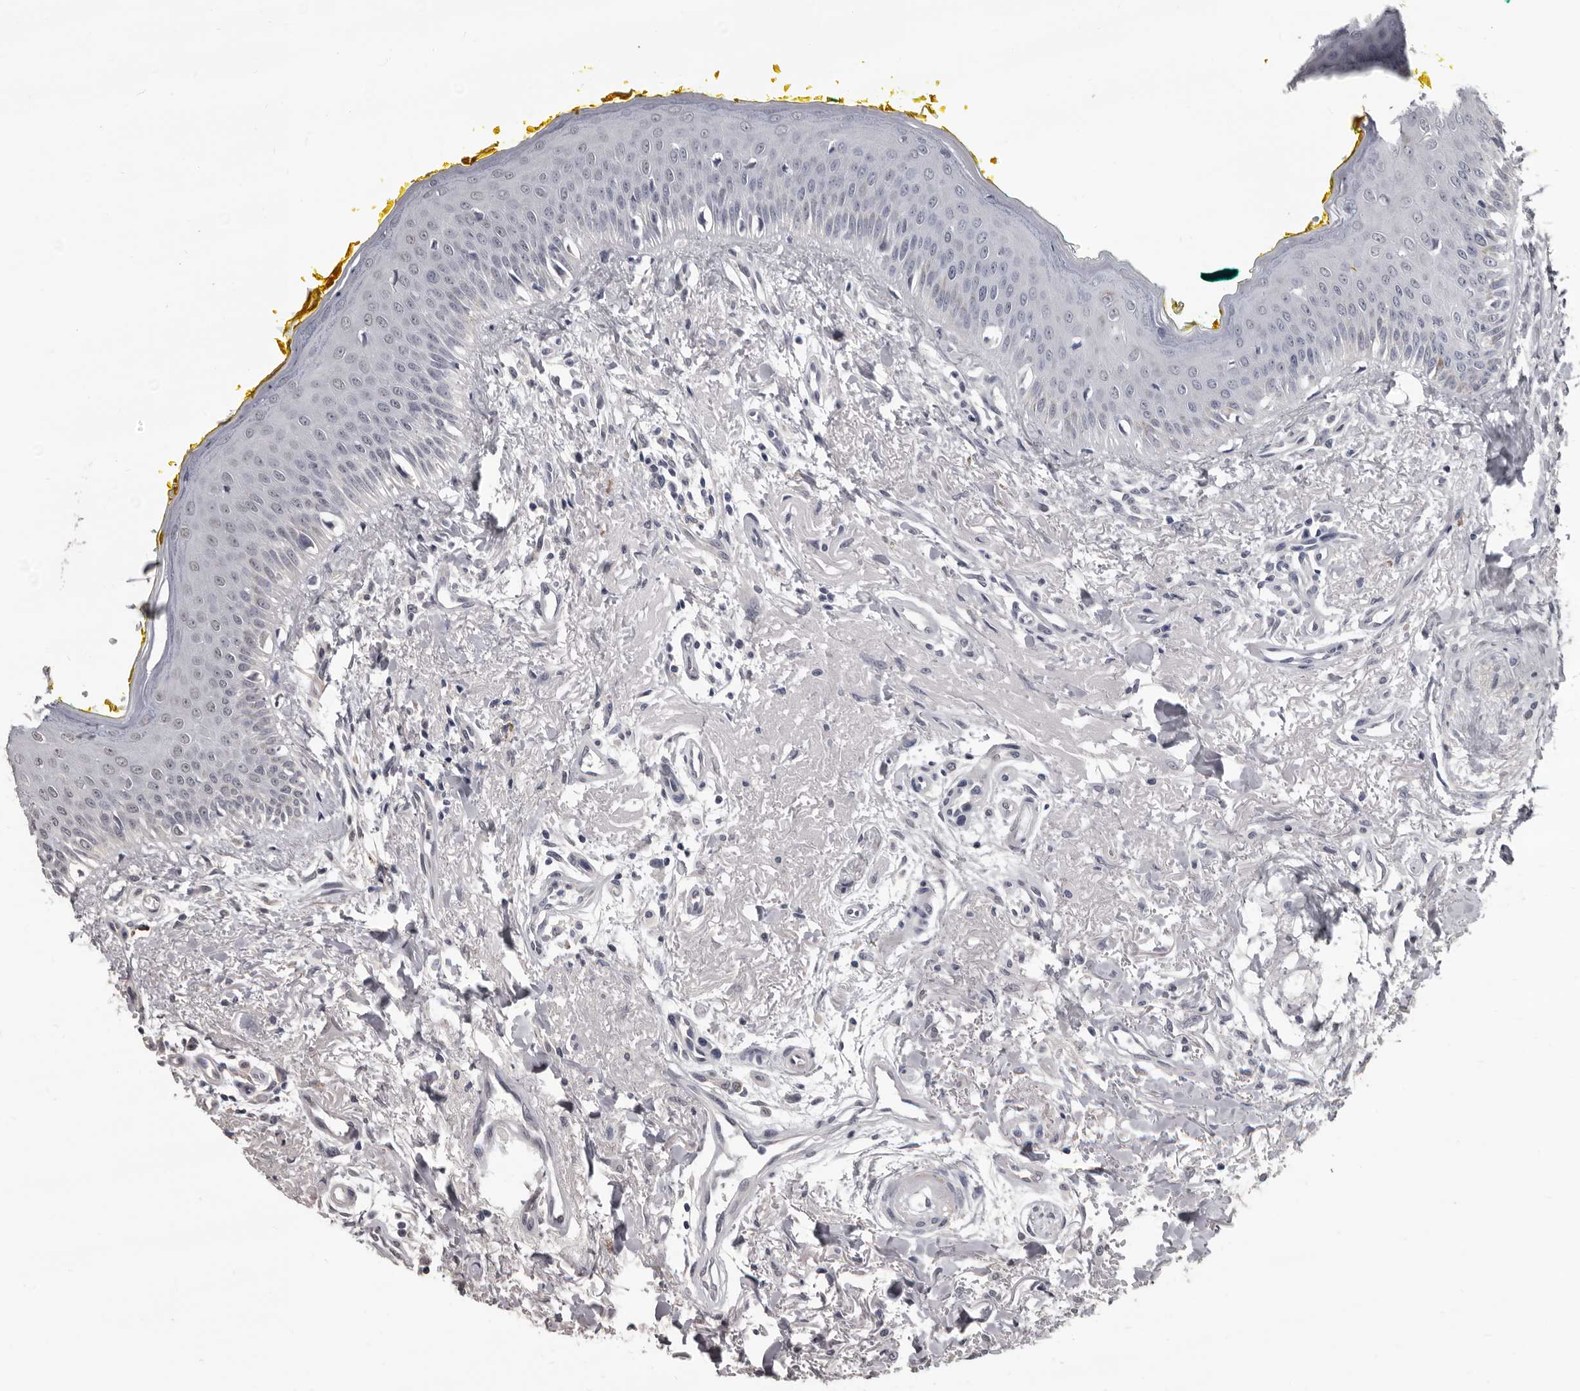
{"staining": {"intensity": "negative", "quantity": "none", "location": "none"}, "tissue": "oral mucosa", "cell_type": "Squamous epithelial cells", "image_type": "normal", "snomed": [{"axis": "morphology", "description": "Normal tissue, NOS"}, {"axis": "topography", "description": "Oral tissue"}], "caption": "IHC histopathology image of unremarkable oral mucosa: oral mucosa stained with DAB (3,3'-diaminobenzidine) shows no significant protein positivity in squamous epithelial cells.", "gene": "AHR", "patient": {"sex": "female", "age": 70}}